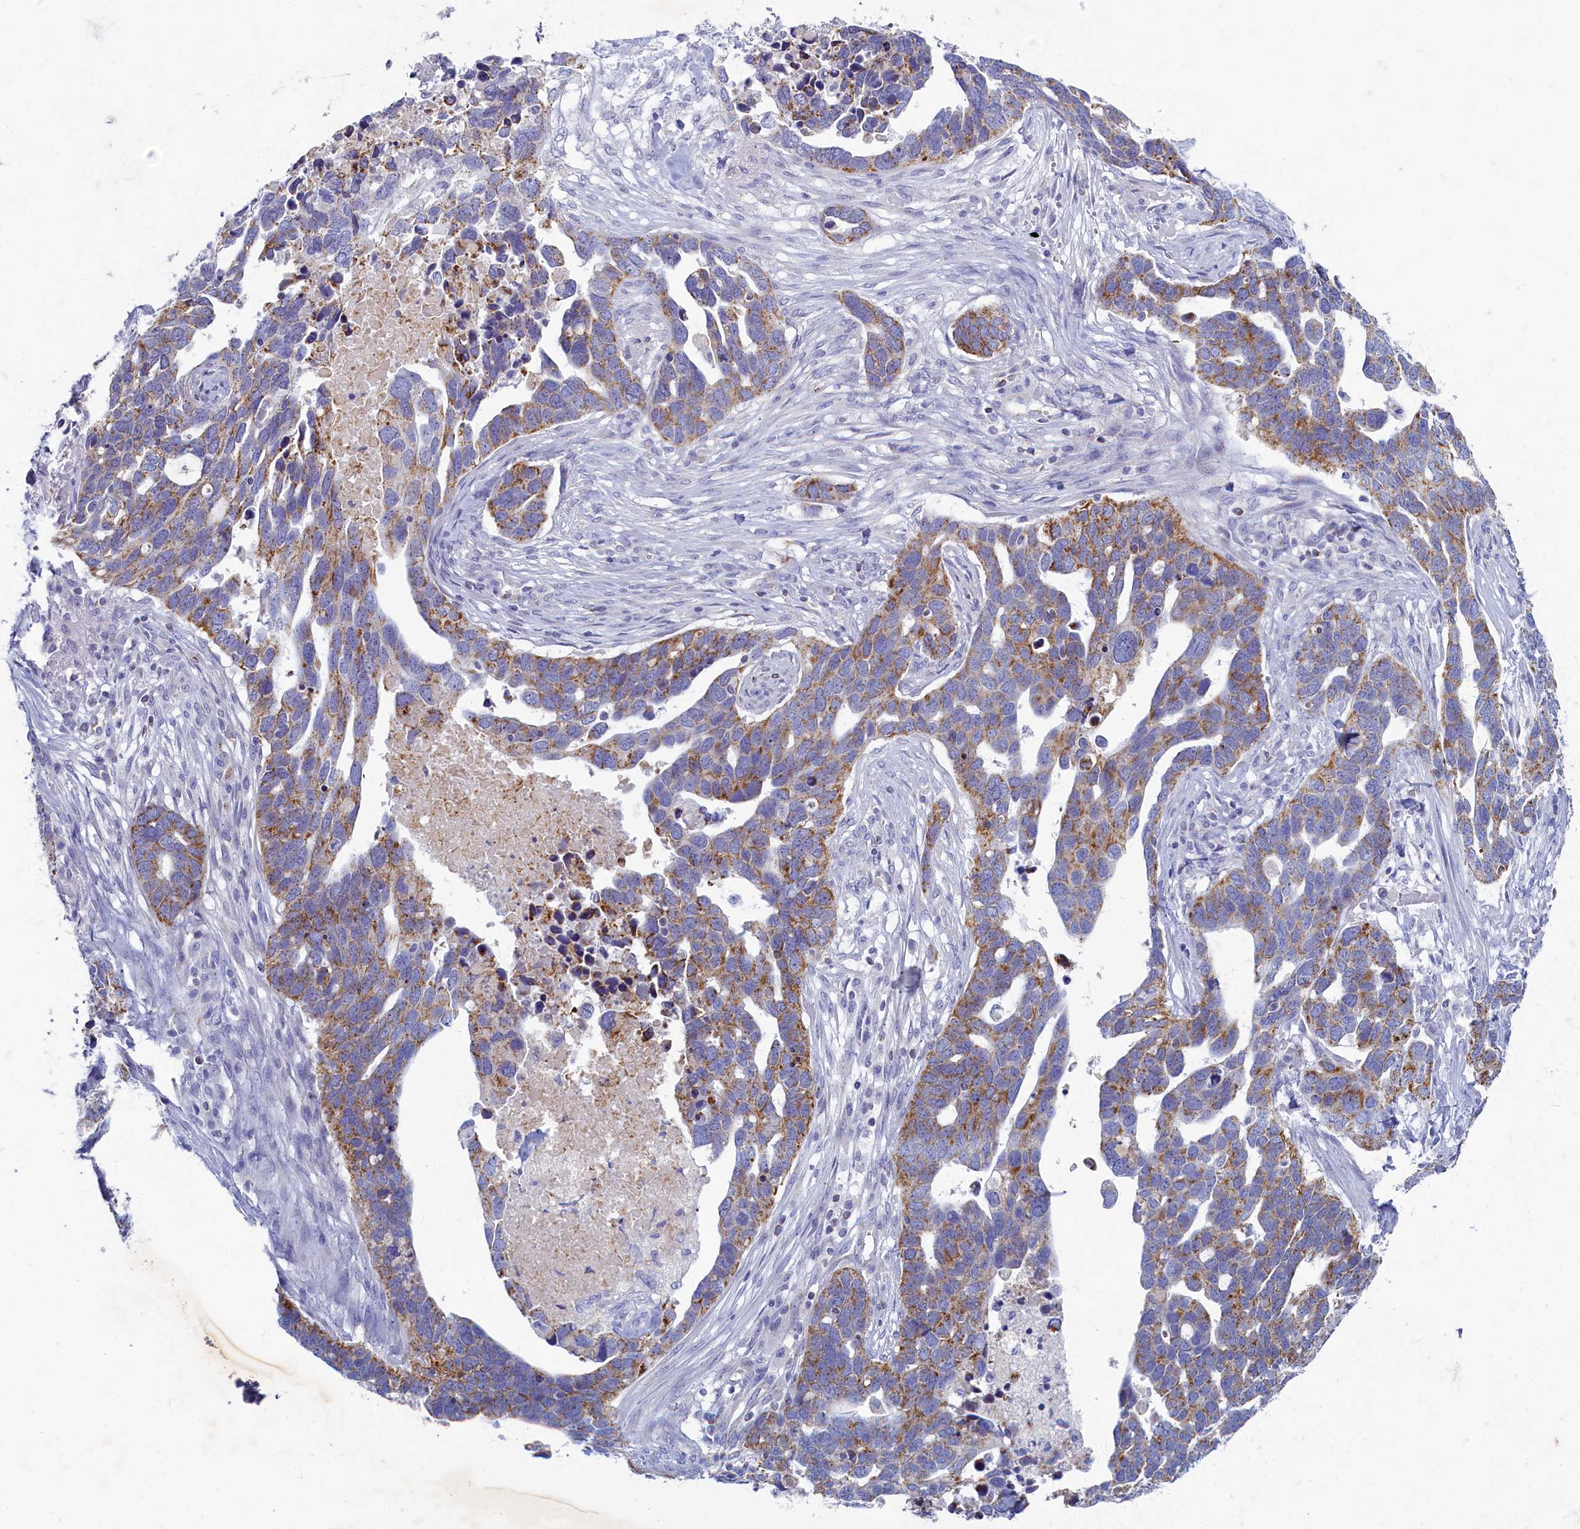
{"staining": {"intensity": "moderate", "quantity": ">75%", "location": "cytoplasmic/membranous"}, "tissue": "ovarian cancer", "cell_type": "Tumor cells", "image_type": "cancer", "snomed": [{"axis": "morphology", "description": "Cystadenocarcinoma, serous, NOS"}, {"axis": "topography", "description": "Ovary"}], "caption": "Human ovarian cancer stained for a protein (brown) demonstrates moderate cytoplasmic/membranous positive expression in approximately >75% of tumor cells.", "gene": "OCIAD2", "patient": {"sex": "female", "age": 54}}